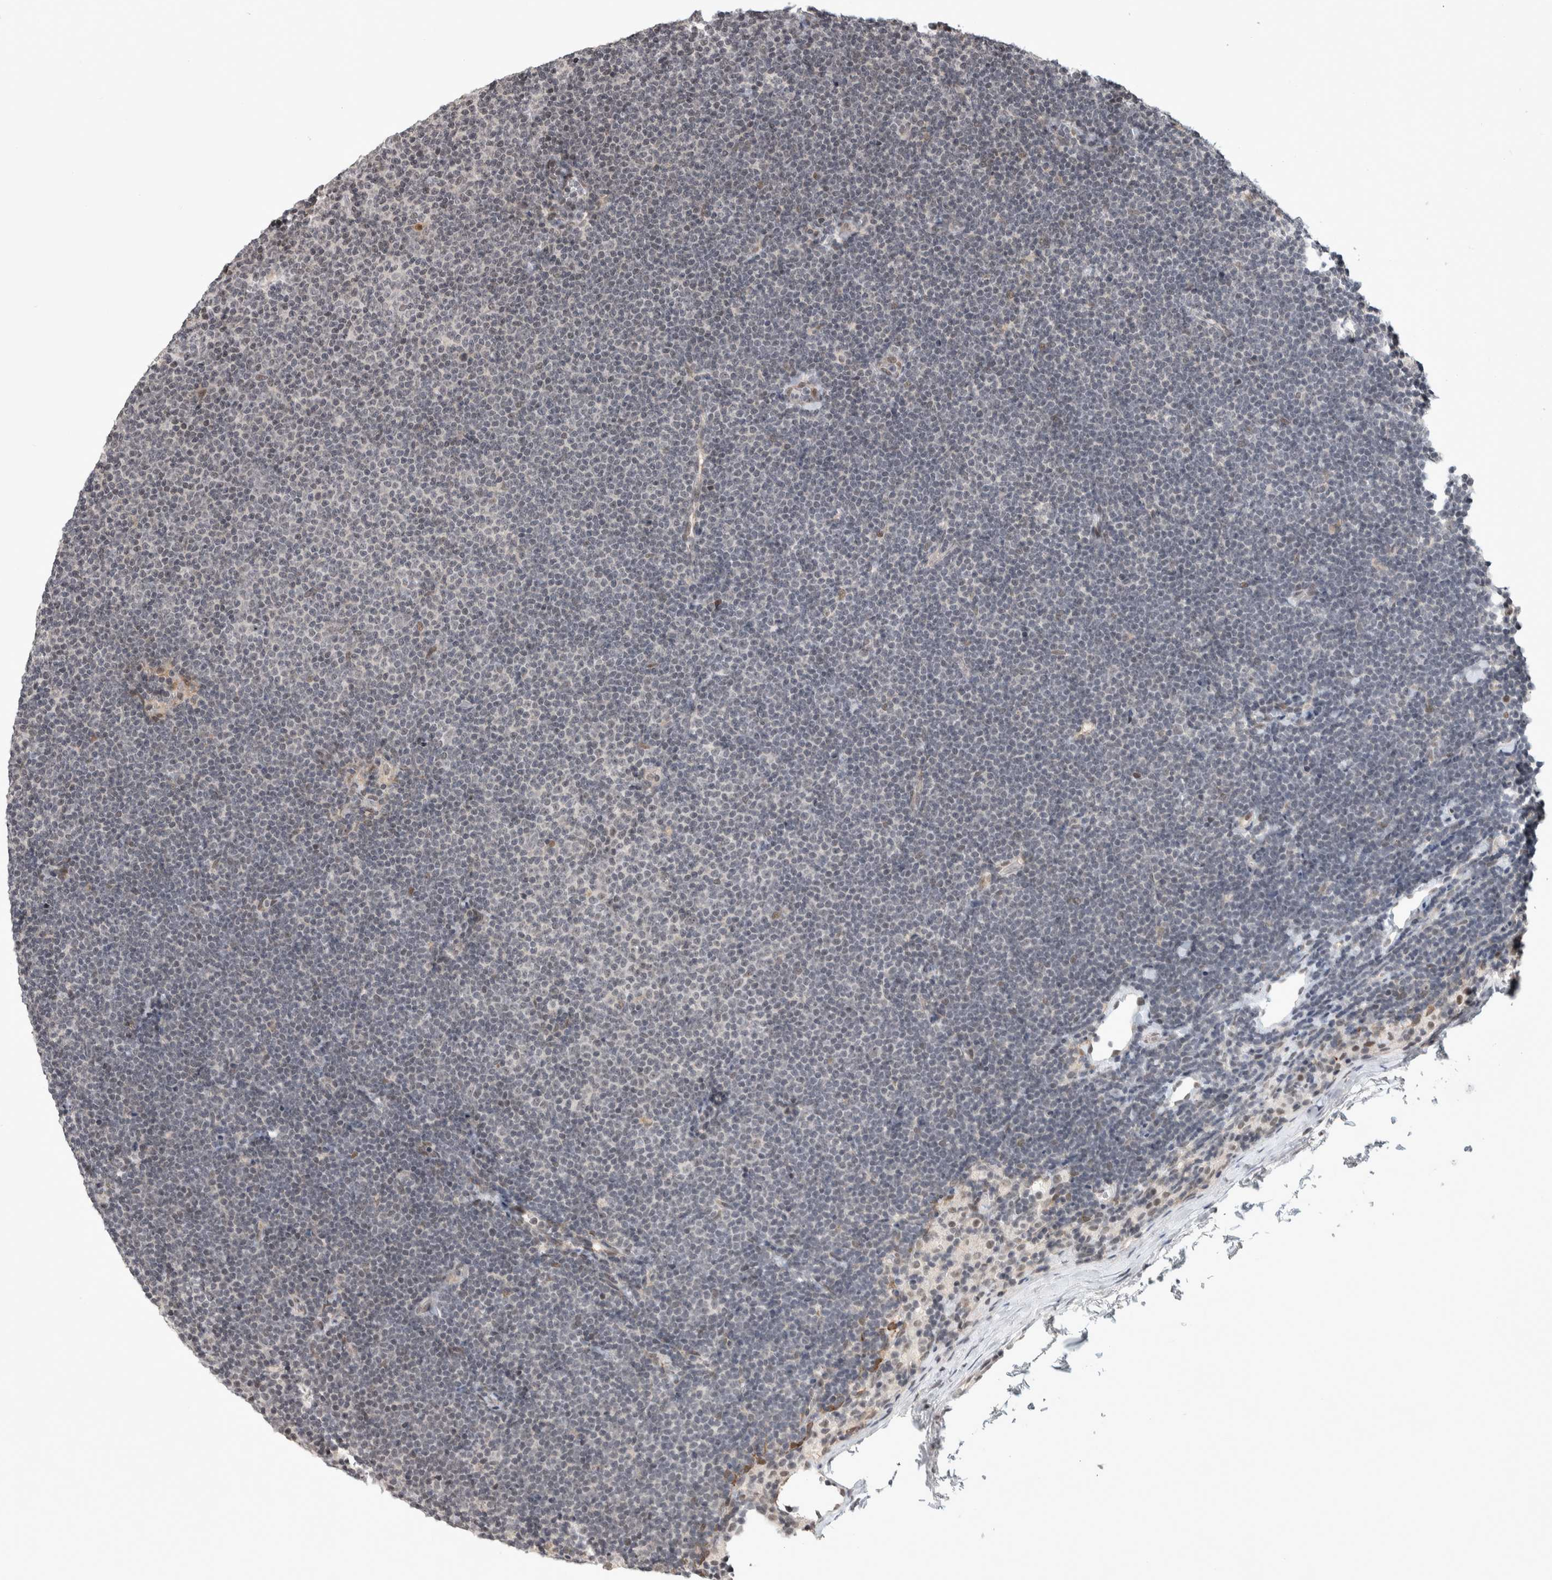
{"staining": {"intensity": "weak", "quantity": "<25%", "location": "nuclear"}, "tissue": "lymphoma", "cell_type": "Tumor cells", "image_type": "cancer", "snomed": [{"axis": "morphology", "description": "Malignant lymphoma, non-Hodgkin's type, Low grade"}, {"axis": "topography", "description": "Lymph node"}], "caption": "A micrograph of human lymphoma is negative for staining in tumor cells.", "gene": "ZSCAN21", "patient": {"sex": "female", "age": 53}}